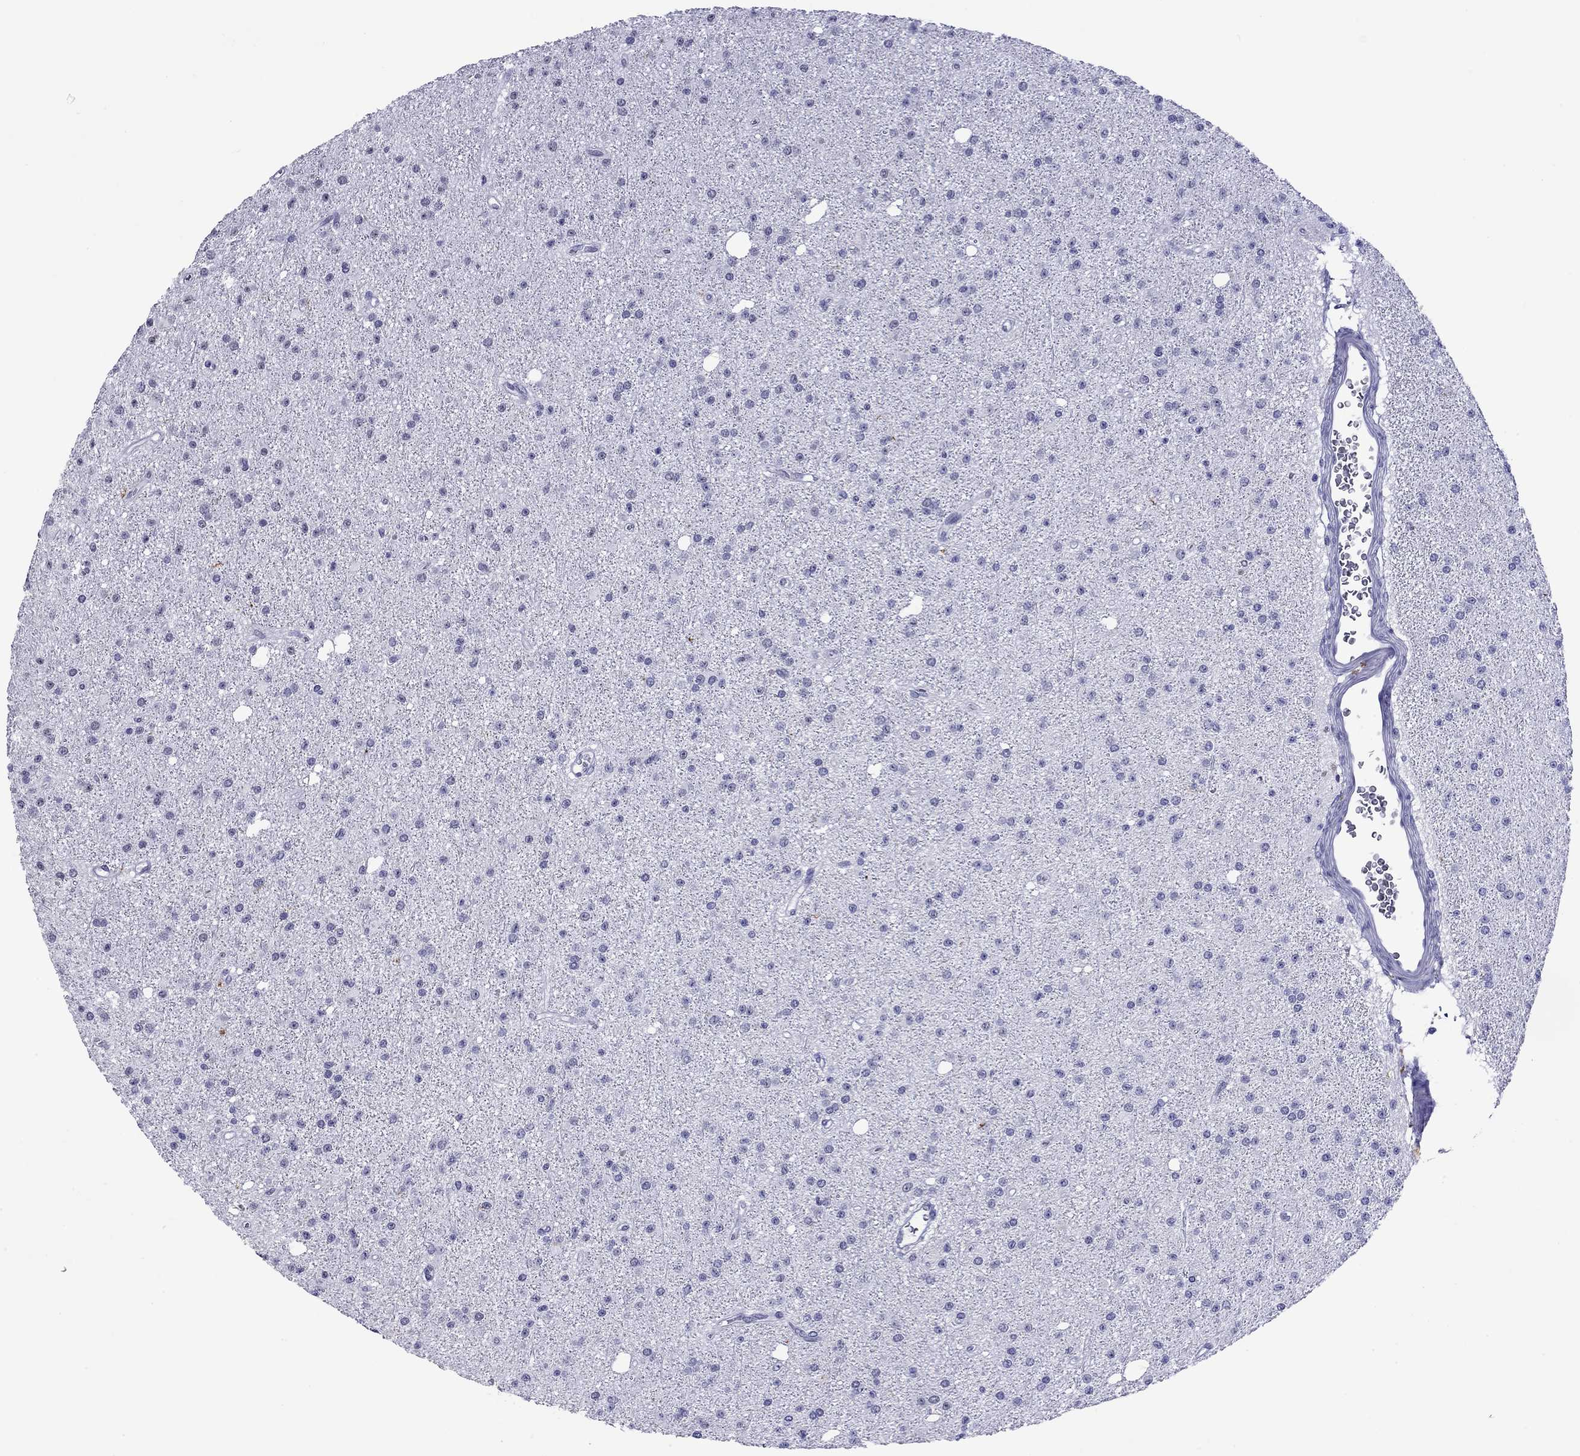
{"staining": {"intensity": "negative", "quantity": "none", "location": "none"}, "tissue": "glioma", "cell_type": "Tumor cells", "image_type": "cancer", "snomed": [{"axis": "morphology", "description": "Glioma, malignant, Low grade"}, {"axis": "topography", "description": "Brain"}], "caption": "Protein analysis of glioma displays no significant staining in tumor cells.", "gene": "SLC30A8", "patient": {"sex": "male", "age": 27}}